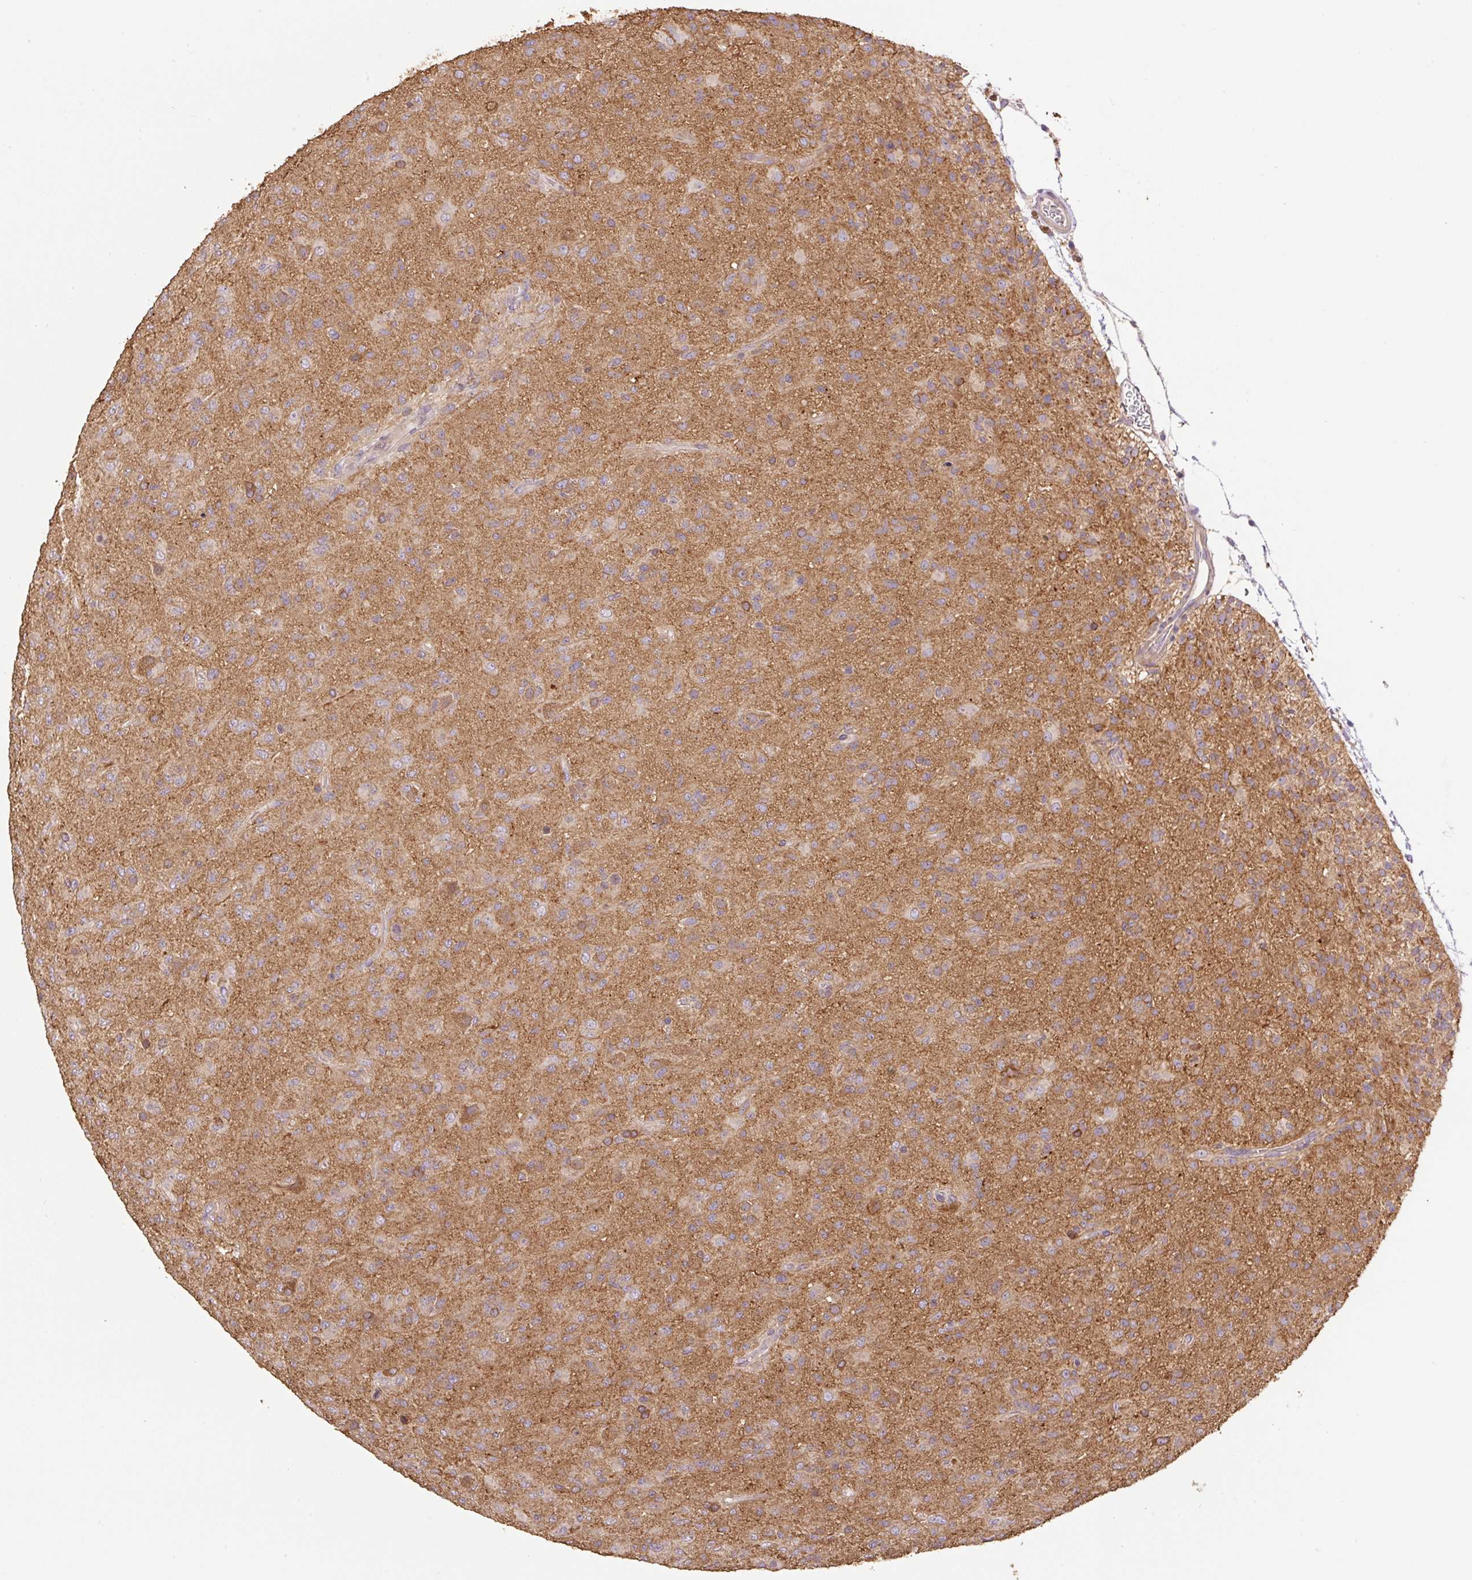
{"staining": {"intensity": "negative", "quantity": "none", "location": "none"}, "tissue": "glioma", "cell_type": "Tumor cells", "image_type": "cancer", "snomed": [{"axis": "morphology", "description": "Glioma, malignant, Low grade"}, {"axis": "topography", "description": "Brain"}], "caption": "High magnification brightfield microscopy of glioma stained with DAB (3,3'-diaminobenzidine) (brown) and counterstained with hematoxylin (blue): tumor cells show no significant staining.", "gene": "COX8A", "patient": {"sex": "male", "age": 65}}